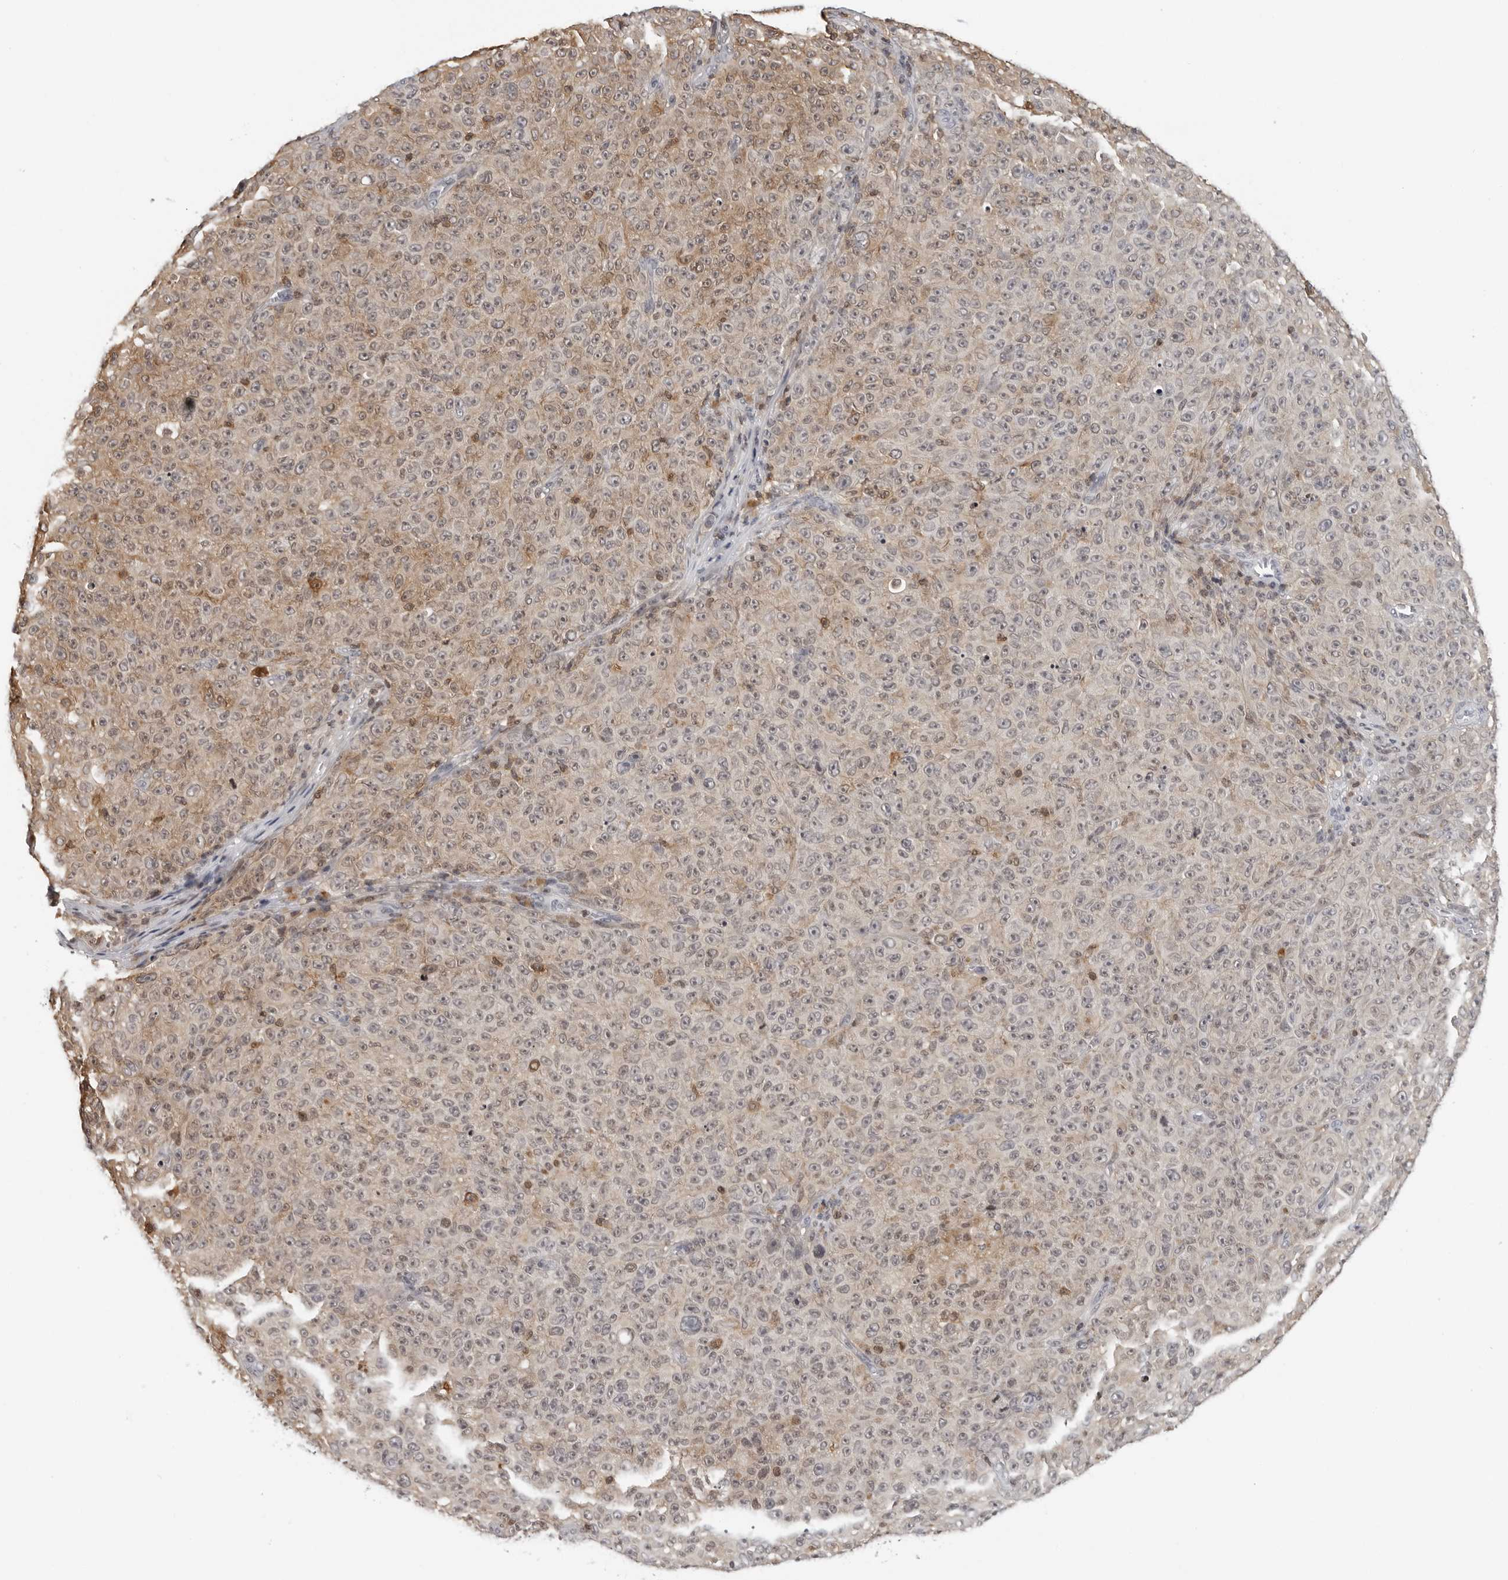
{"staining": {"intensity": "weak", "quantity": "25%-75%", "location": "cytoplasmic/membranous"}, "tissue": "melanoma", "cell_type": "Tumor cells", "image_type": "cancer", "snomed": [{"axis": "morphology", "description": "Malignant melanoma, NOS"}, {"axis": "topography", "description": "Skin"}], "caption": "Weak cytoplasmic/membranous expression is appreciated in about 25%-75% of tumor cells in malignant melanoma.", "gene": "HSPH1", "patient": {"sex": "female", "age": 82}}